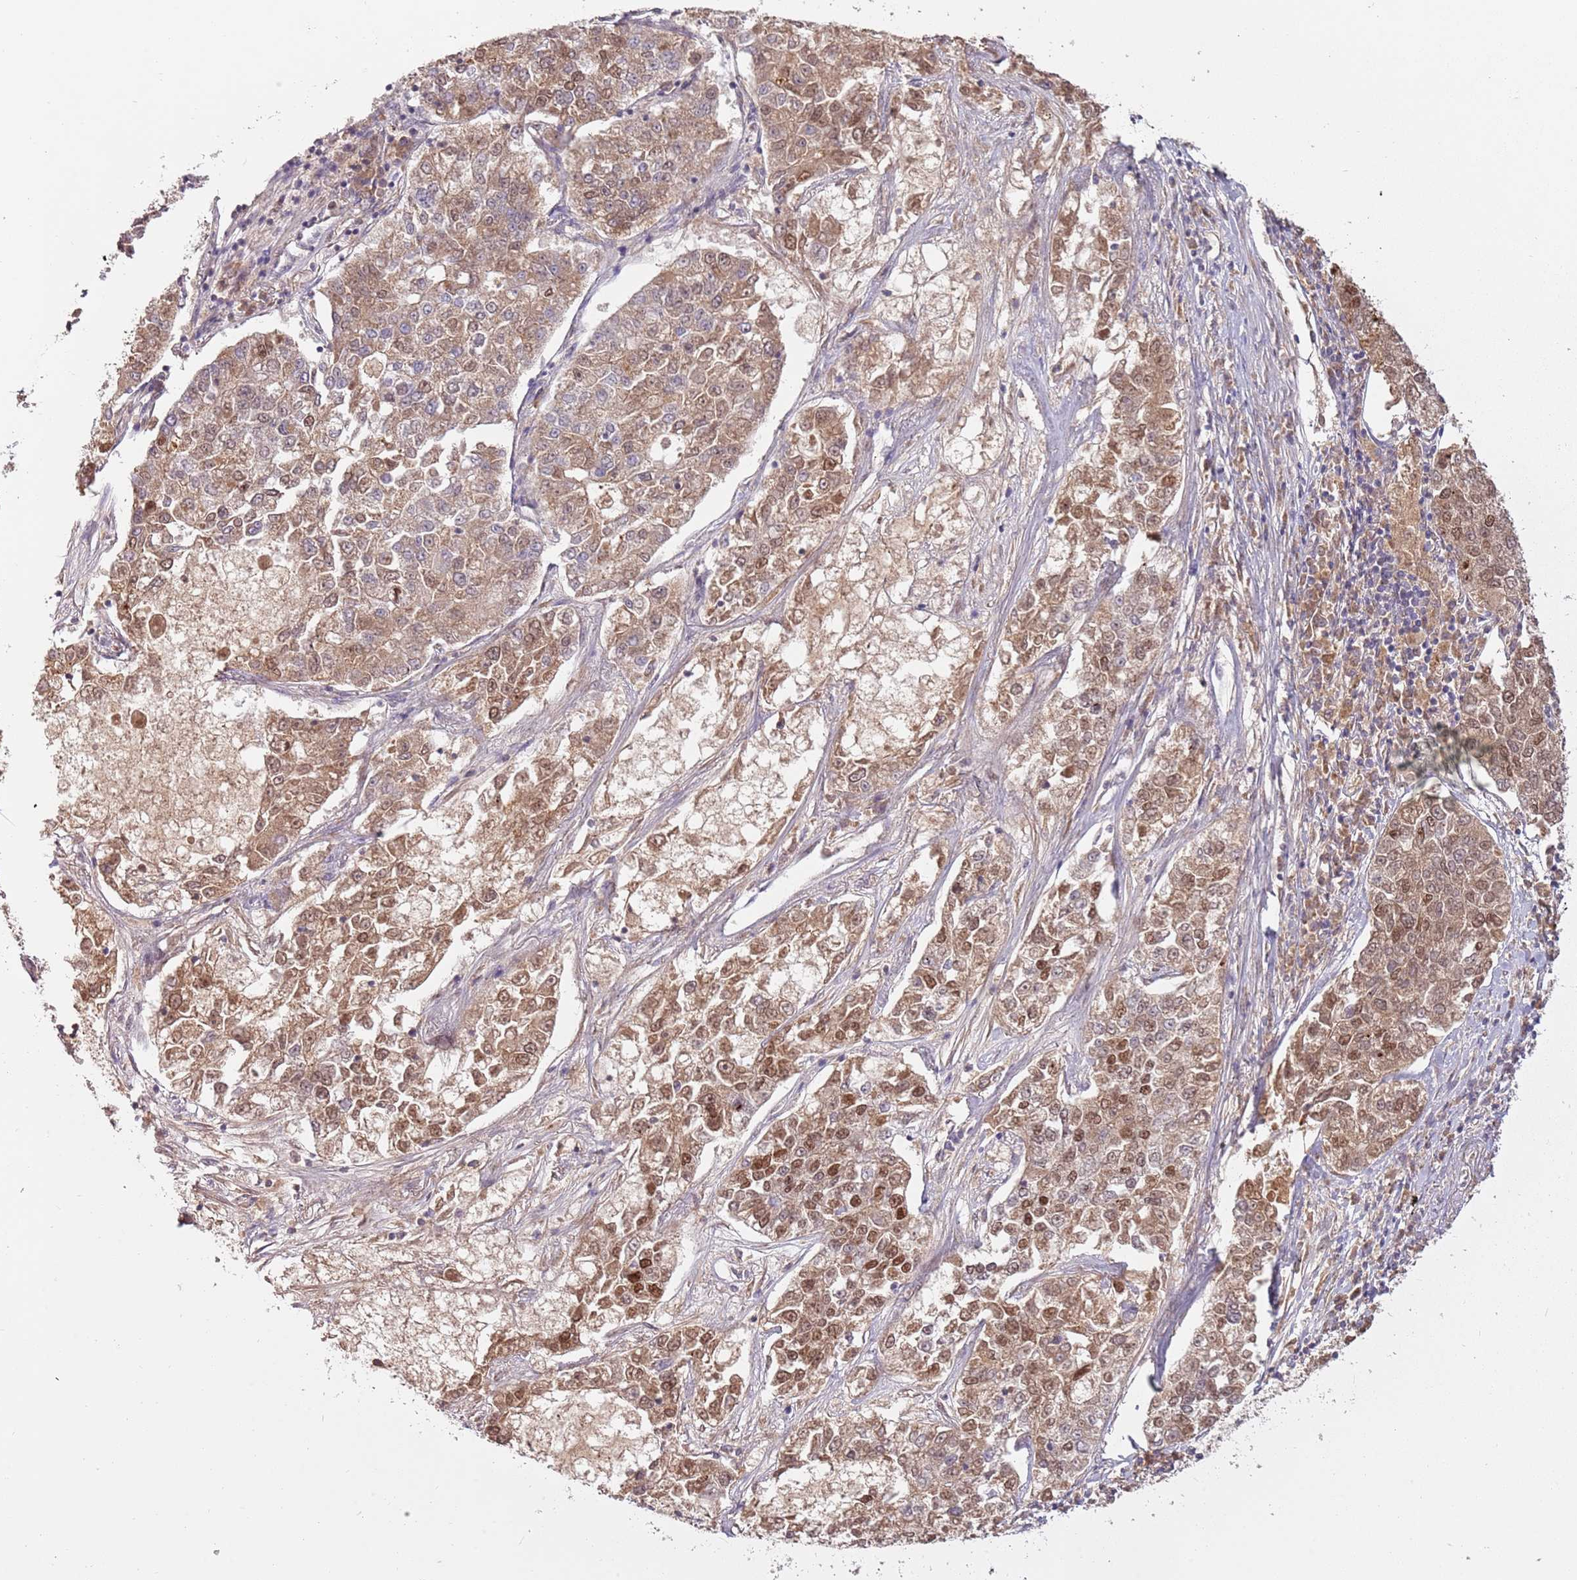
{"staining": {"intensity": "moderate", "quantity": ">75%", "location": "cytoplasmic/membranous,nuclear"}, "tissue": "lung cancer", "cell_type": "Tumor cells", "image_type": "cancer", "snomed": [{"axis": "morphology", "description": "Adenocarcinoma, NOS"}, {"axis": "topography", "description": "Lung"}], "caption": "Adenocarcinoma (lung) was stained to show a protein in brown. There is medium levels of moderate cytoplasmic/membranous and nuclear positivity in approximately >75% of tumor cells. Immunohistochemistry stains the protein in brown and the nuclei are stained blue.", "gene": "SYS1", "patient": {"sex": "male", "age": 49}}